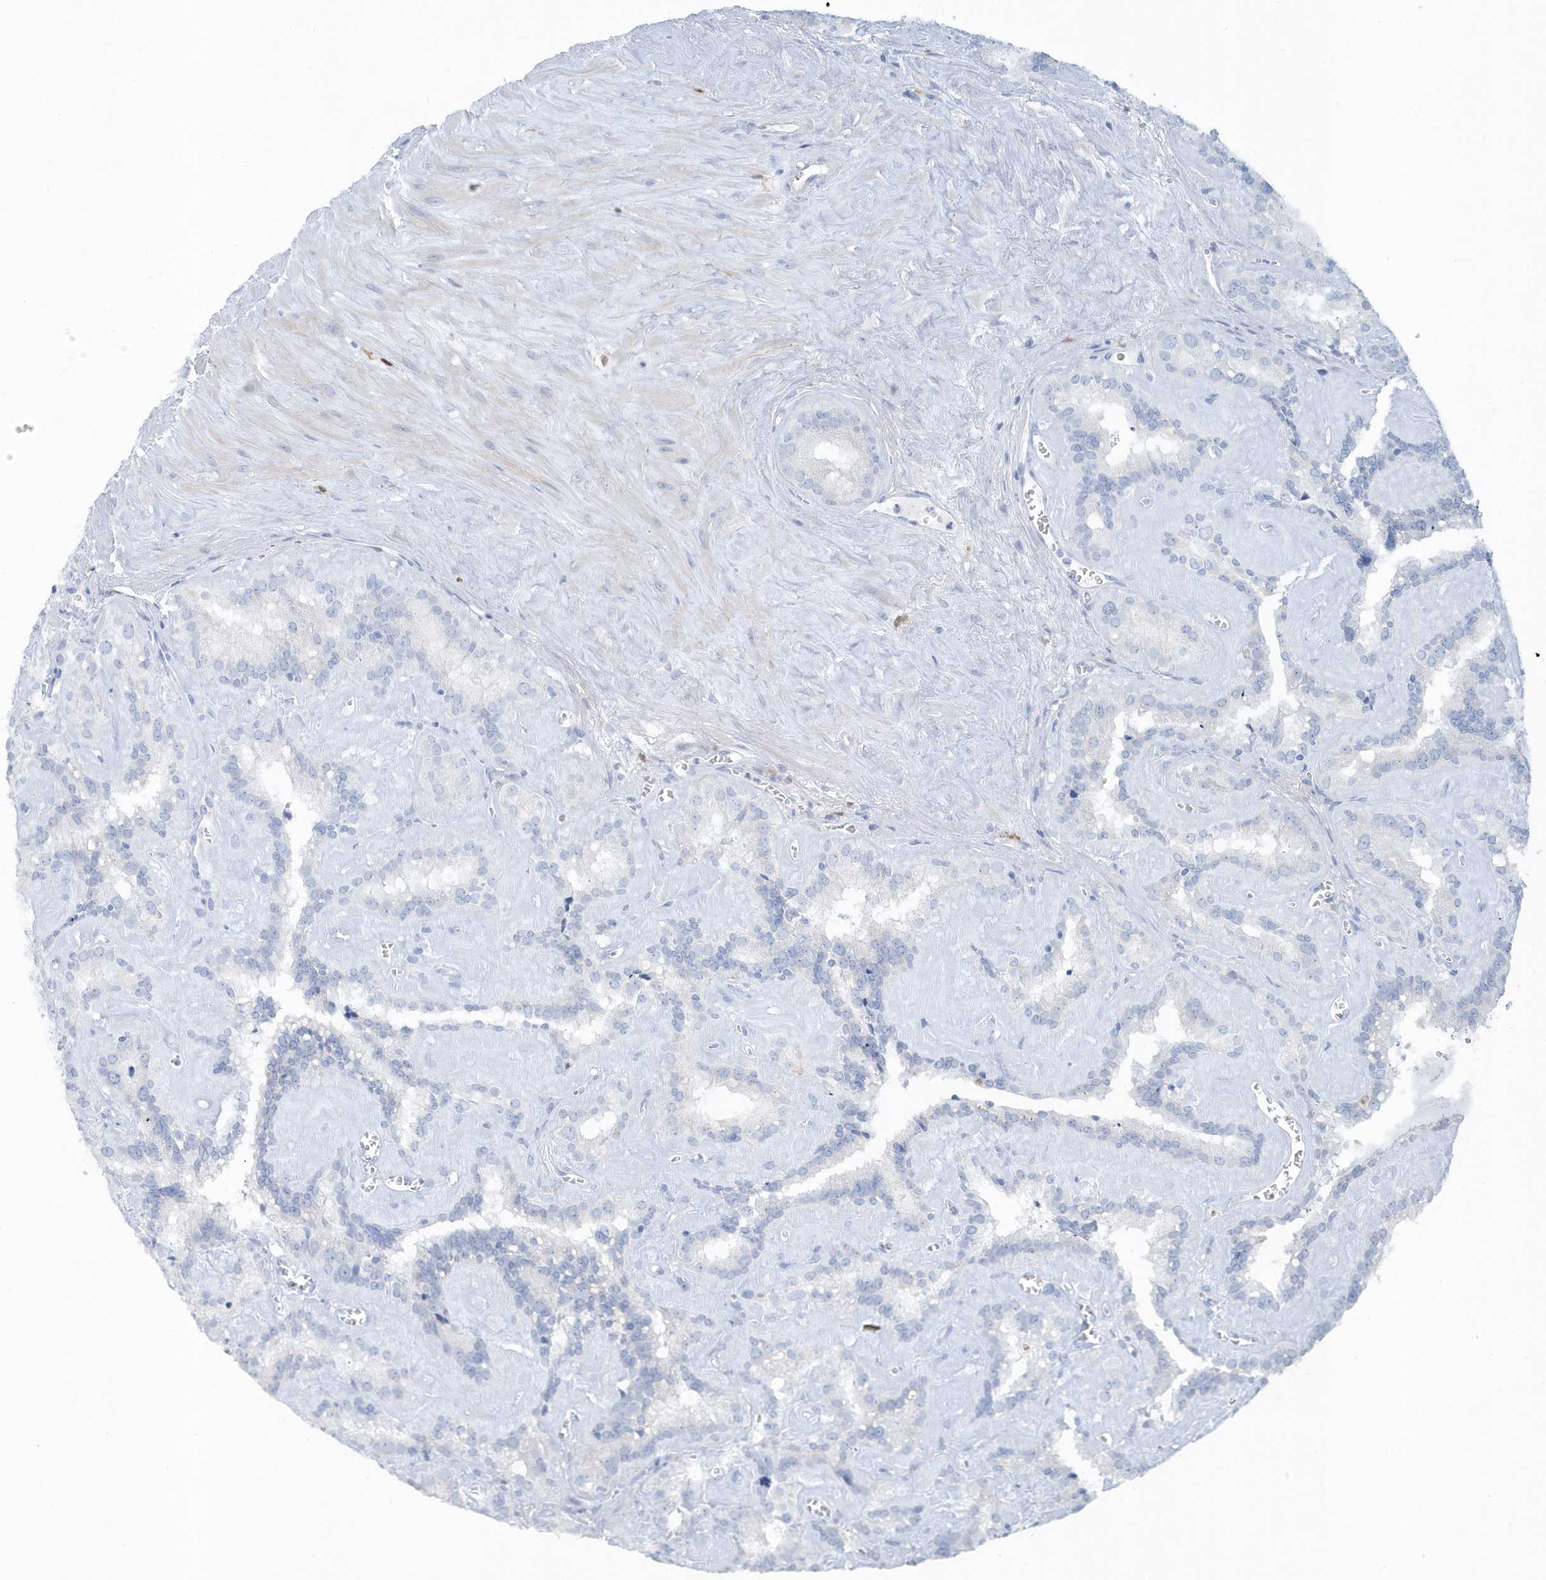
{"staining": {"intensity": "negative", "quantity": "none", "location": "none"}, "tissue": "seminal vesicle", "cell_type": "Glandular cells", "image_type": "normal", "snomed": [{"axis": "morphology", "description": "Normal tissue, NOS"}, {"axis": "topography", "description": "Prostate"}, {"axis": "topography", "description": "Seminal veicle"}], "caption": "The photomicrograph demonstrates no significant positivity in glandular cells of seminal vesicle.", "gene": "FAM98A", "patient": {"sex": "male", "age": 59}}